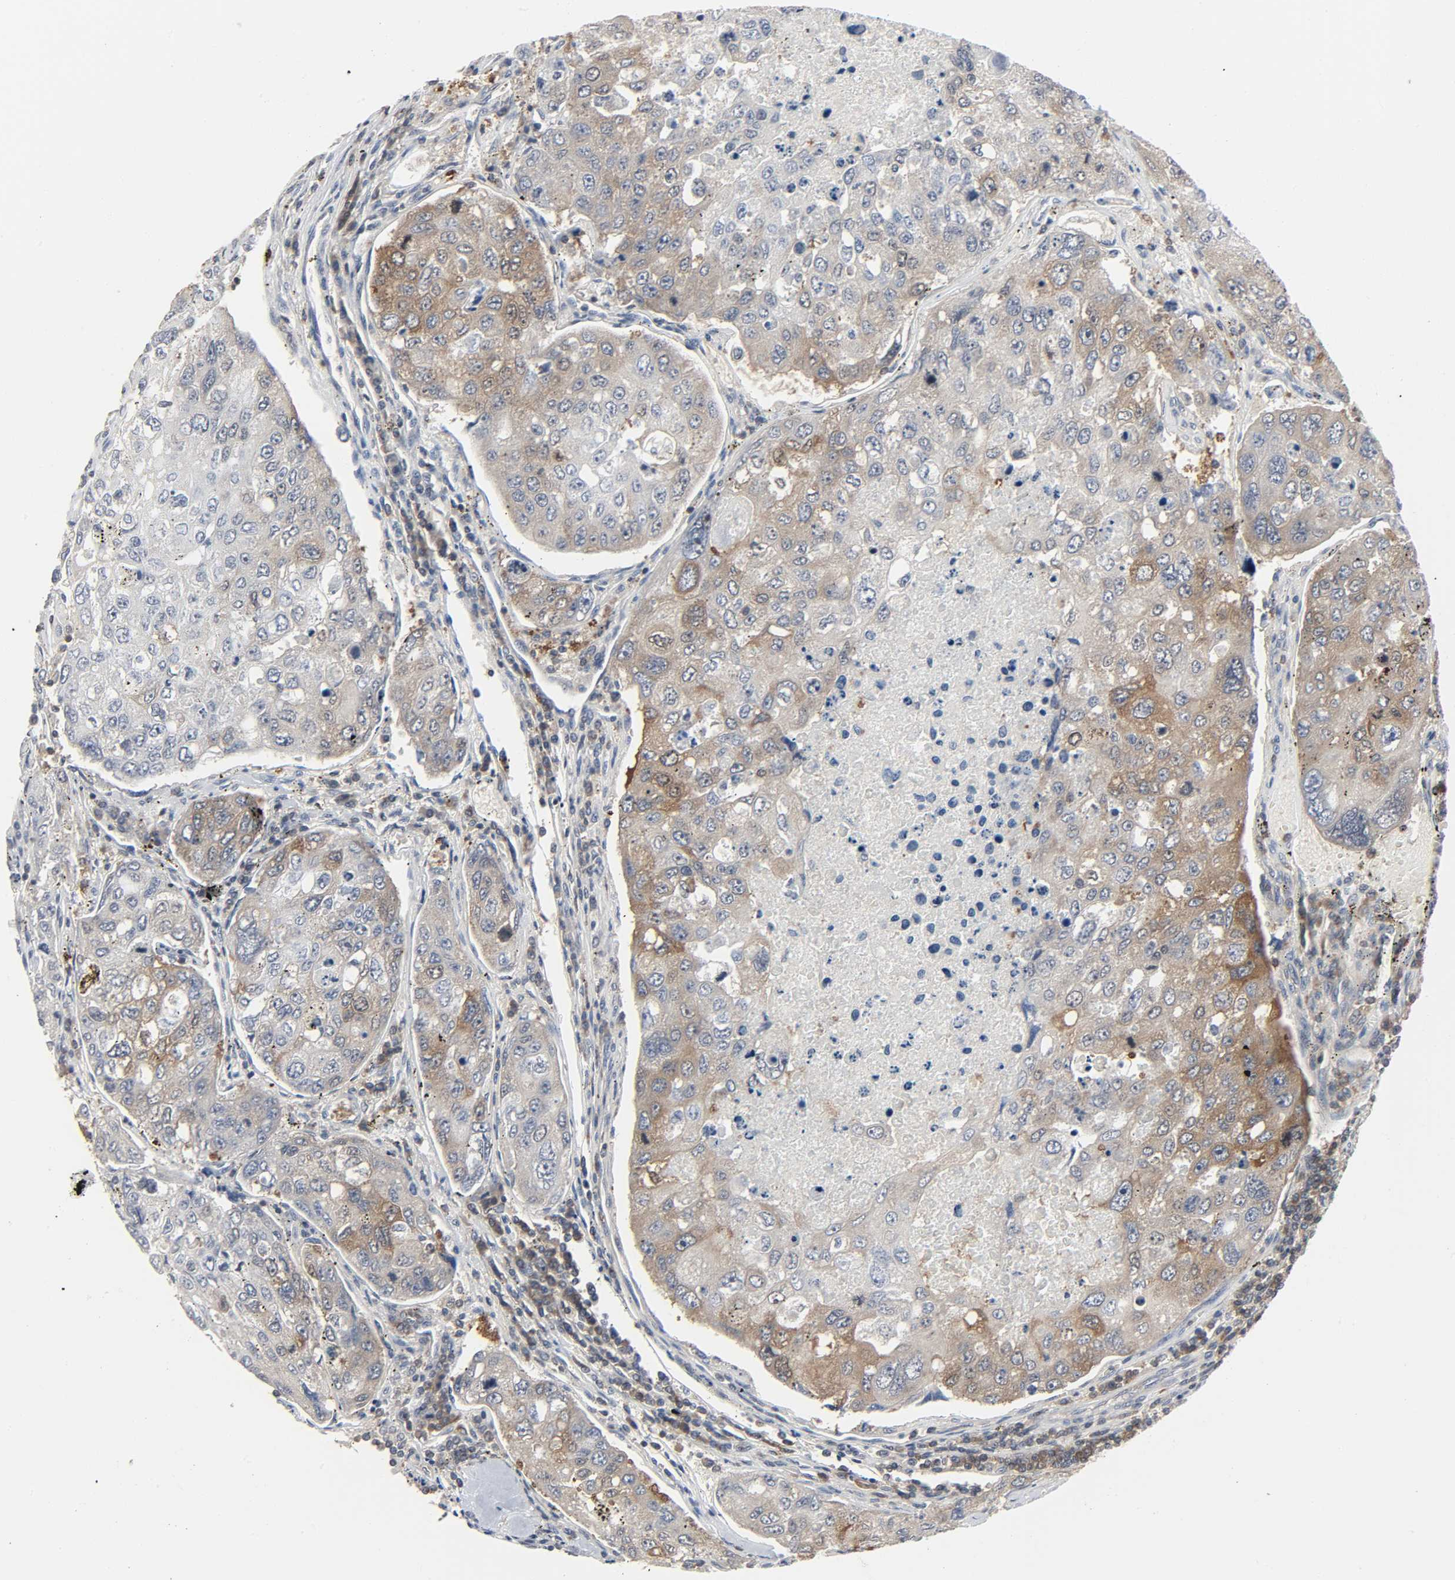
{"staining": {"intensity": "strong", "quantity": ">75%", "location": "cytoplasmic/membranous,nuclear"}, "tissue": "urothelial cancer", "cell_type": "Tumor cells", "image_type": "cancer", "snomed": [{"axis": "morphology", "description": "Urothelial carcinoma, High grade"}, {"axis": "topography", "description": "Lymph node"}, {"axis": "topography", "description": "Urinary bladder"}], "caption": "Immunohistochemical staining of high-grade urothelial carcinoma reveals high levels of strong cytoplasmic/membranous and nuclear protein expression in about >75% of tumor cells. (IHC, brightfield microscopy, high magnification).", "gene": "PLEKHA2", "patient": {"sex": "male", "age": 51}}